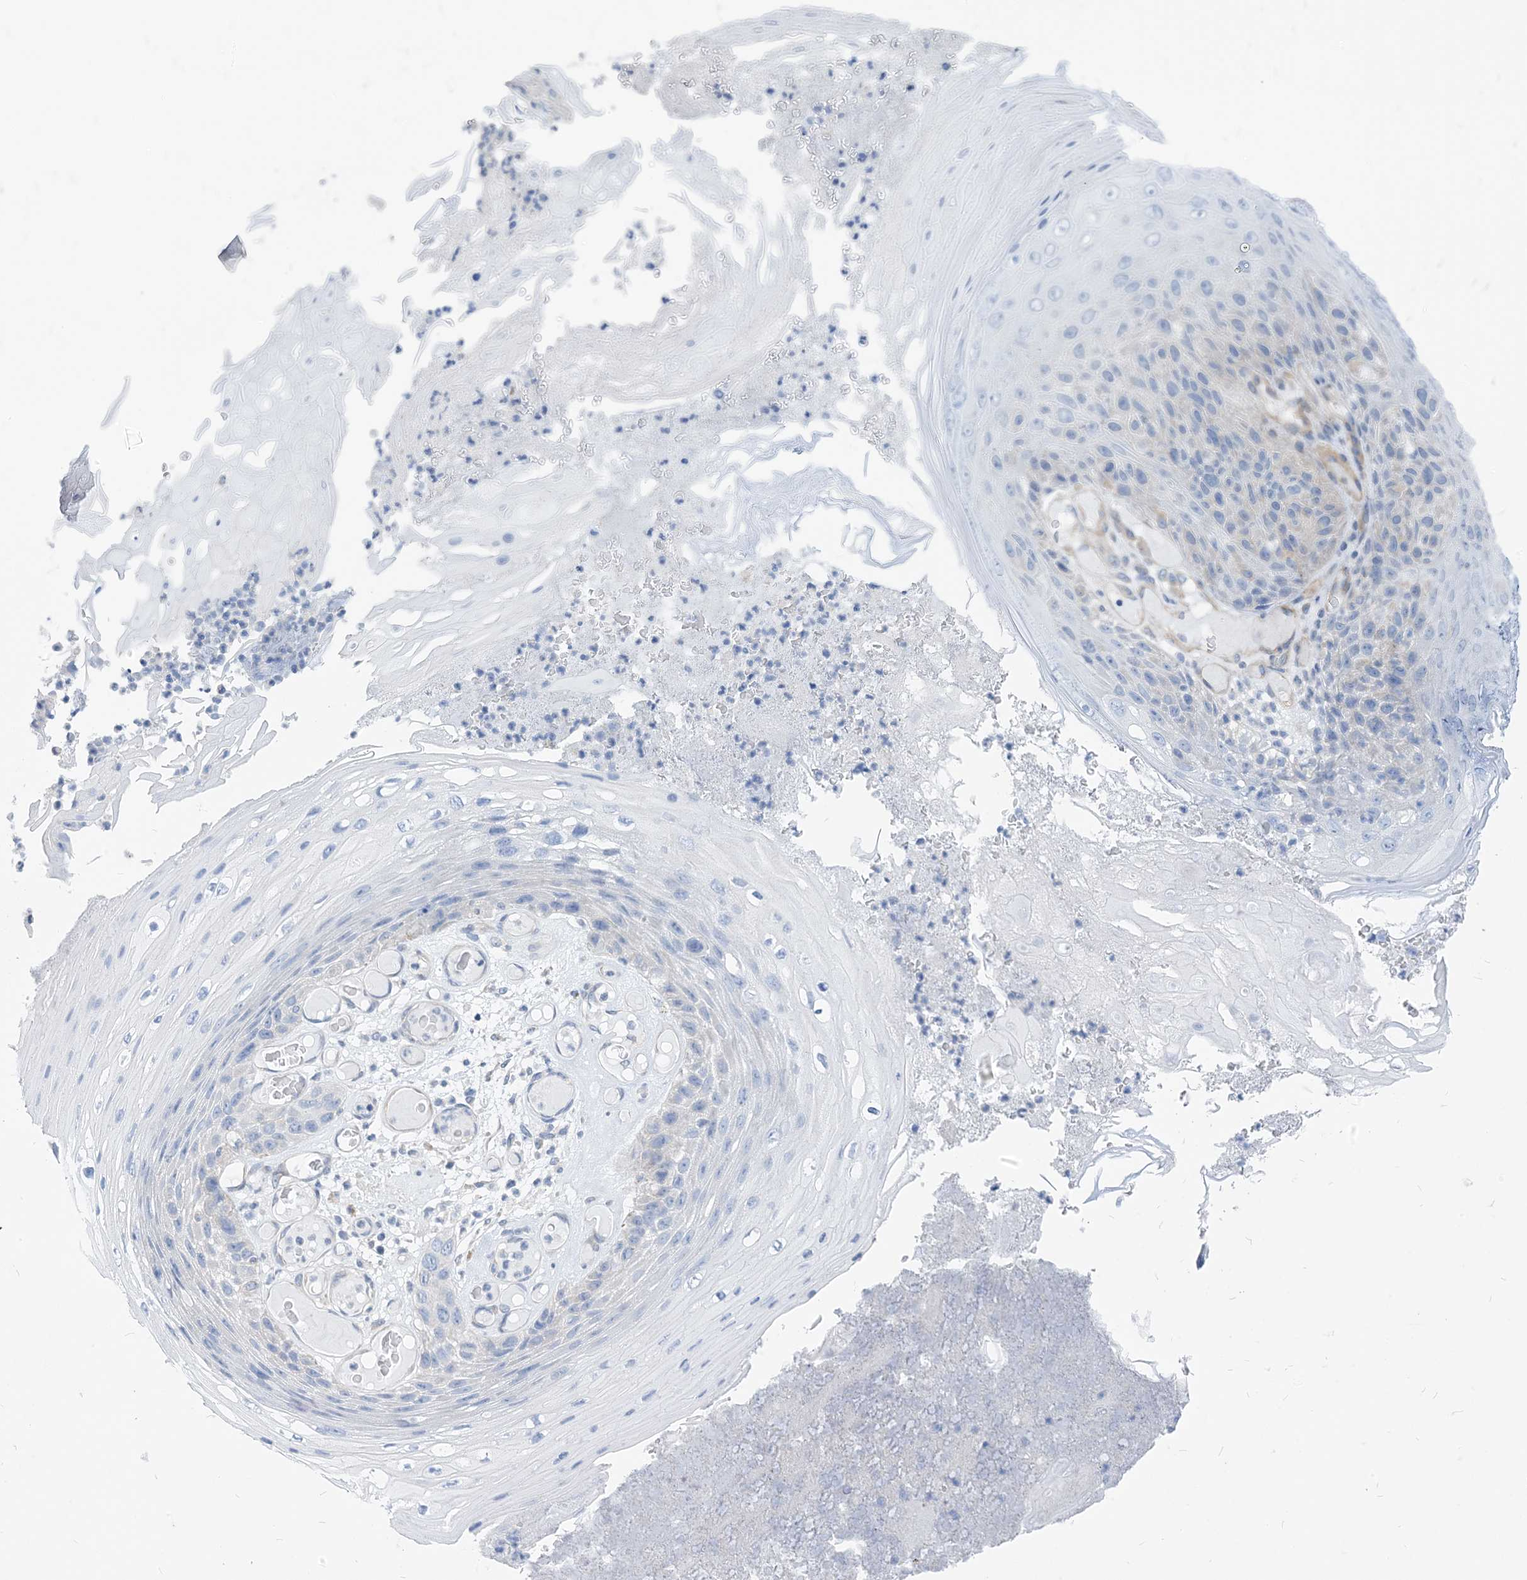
{"staining": {"intensity": "negative", "quantity": "none", "location": "none"}, "tissue": "skin cancer", "cell_type": "Tumor cells", "image_type": "cancer", "snomed": [{"axis": "morphology", "description": "Squamous cell carcinoma, NOS"}, {"axis": "topography", "description": "Skin"}], "caption": "Immunohistochemistry micrograph of neoplastic tissue: skin cancer (squamous cell carcinoma) stained with DAB demonstrates no significant protein staining in tumor cells. (Stains: DAB (3,3'-diaminobenzidine) immunohistochemistry (IHC) with hematoxylin counter stain, Microscopy: brightfield microscopy at high magnification).", "gene": "PLEKHA3", "patient": {"sex": "female", "age": 88}}